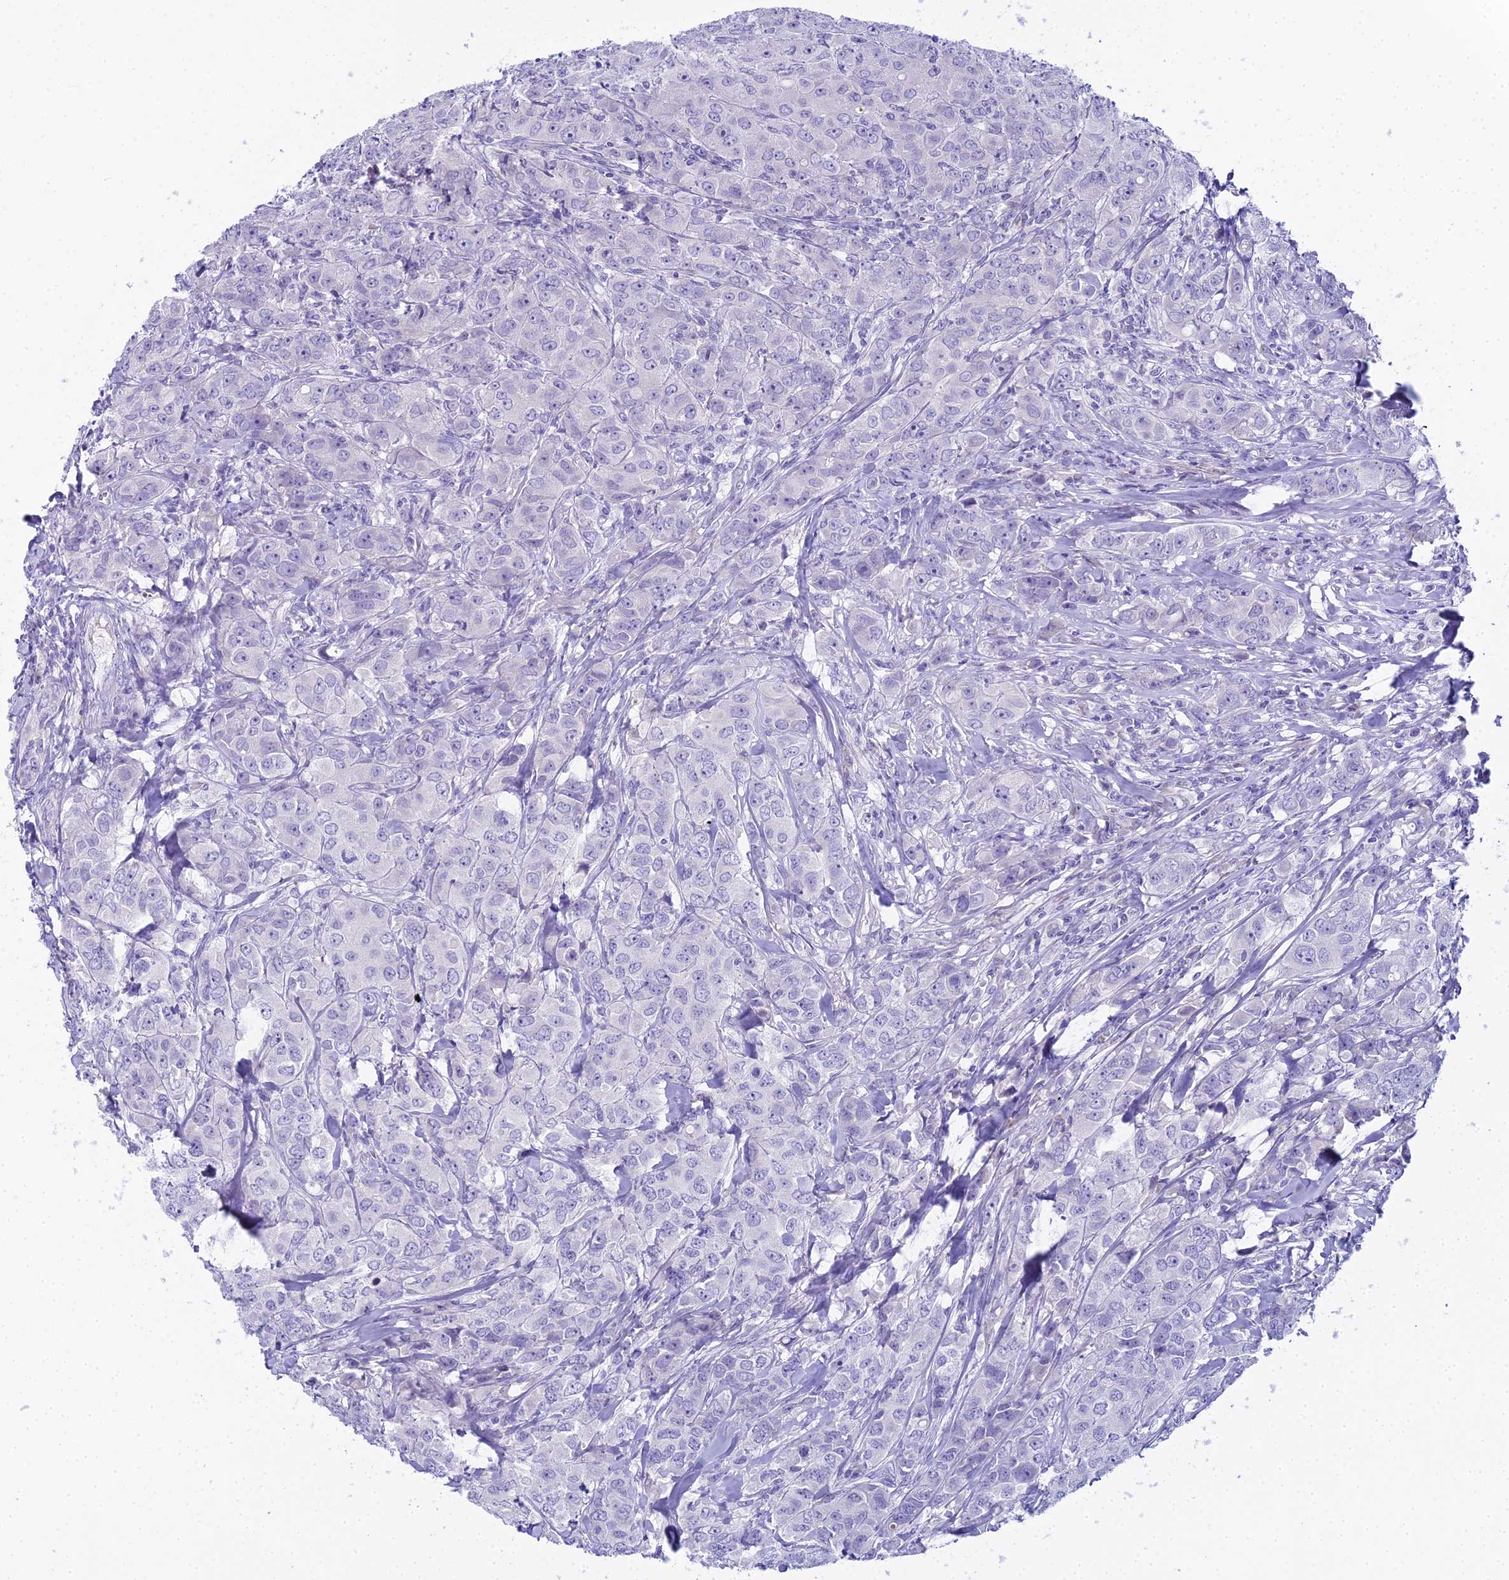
{"staining": {"intensity": "negative", "quantity": "none", "location": "none"}, "tissue": "breast cancer", "cell_type": "Tumor cells", "image_type": "cancer", "snomed": [{"axis": "morphology", "description": "Duct carcinoma"}, {"axis": "topography", "description": "Breast"}], "caption": "The image displays no staining of tumor cells in breast cancer (infiltrating ductal carcinoma).", "gene": "UNC80", "patient": {"sex": "female", "age": 43}}